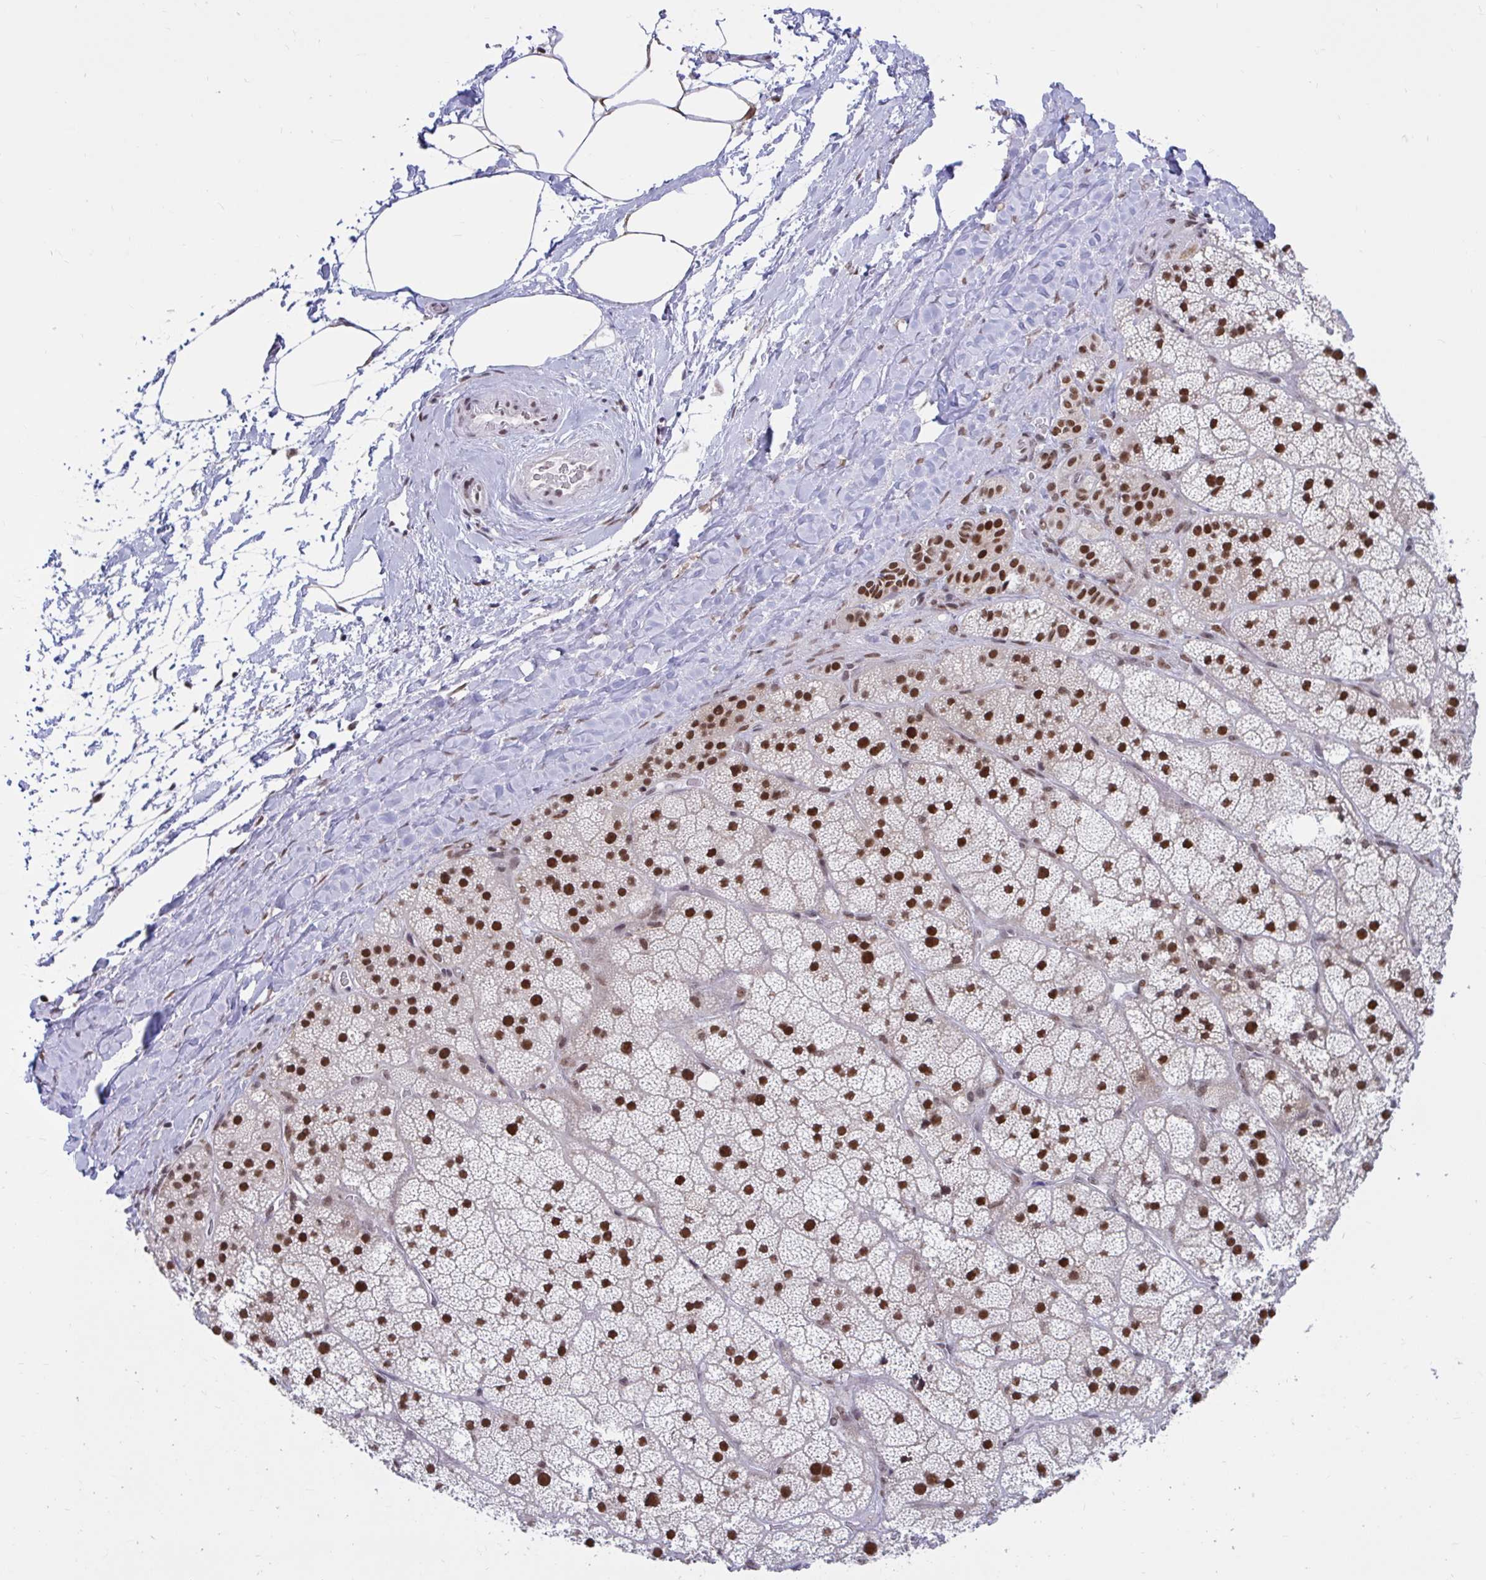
{"staining": {"intensity": "strong", "quantity": ">75%", "location": "nuclear"}, "tissue": "adrenal gland", "cell_type": "Glandular cells", "image_type": "normal", "snomed": [{"axis": "morphology", "description": "Normal tissue, NOS"}, {"axis": "topography", "description": "Adrenal gland"}], "caption": "The micrograph exhibits a brown stain indicating the presence of a protein in the nuclear of glandular cells in adrenal gland.", "gene": "PHF10", "patient": {"sex": "male", "age": 57}}